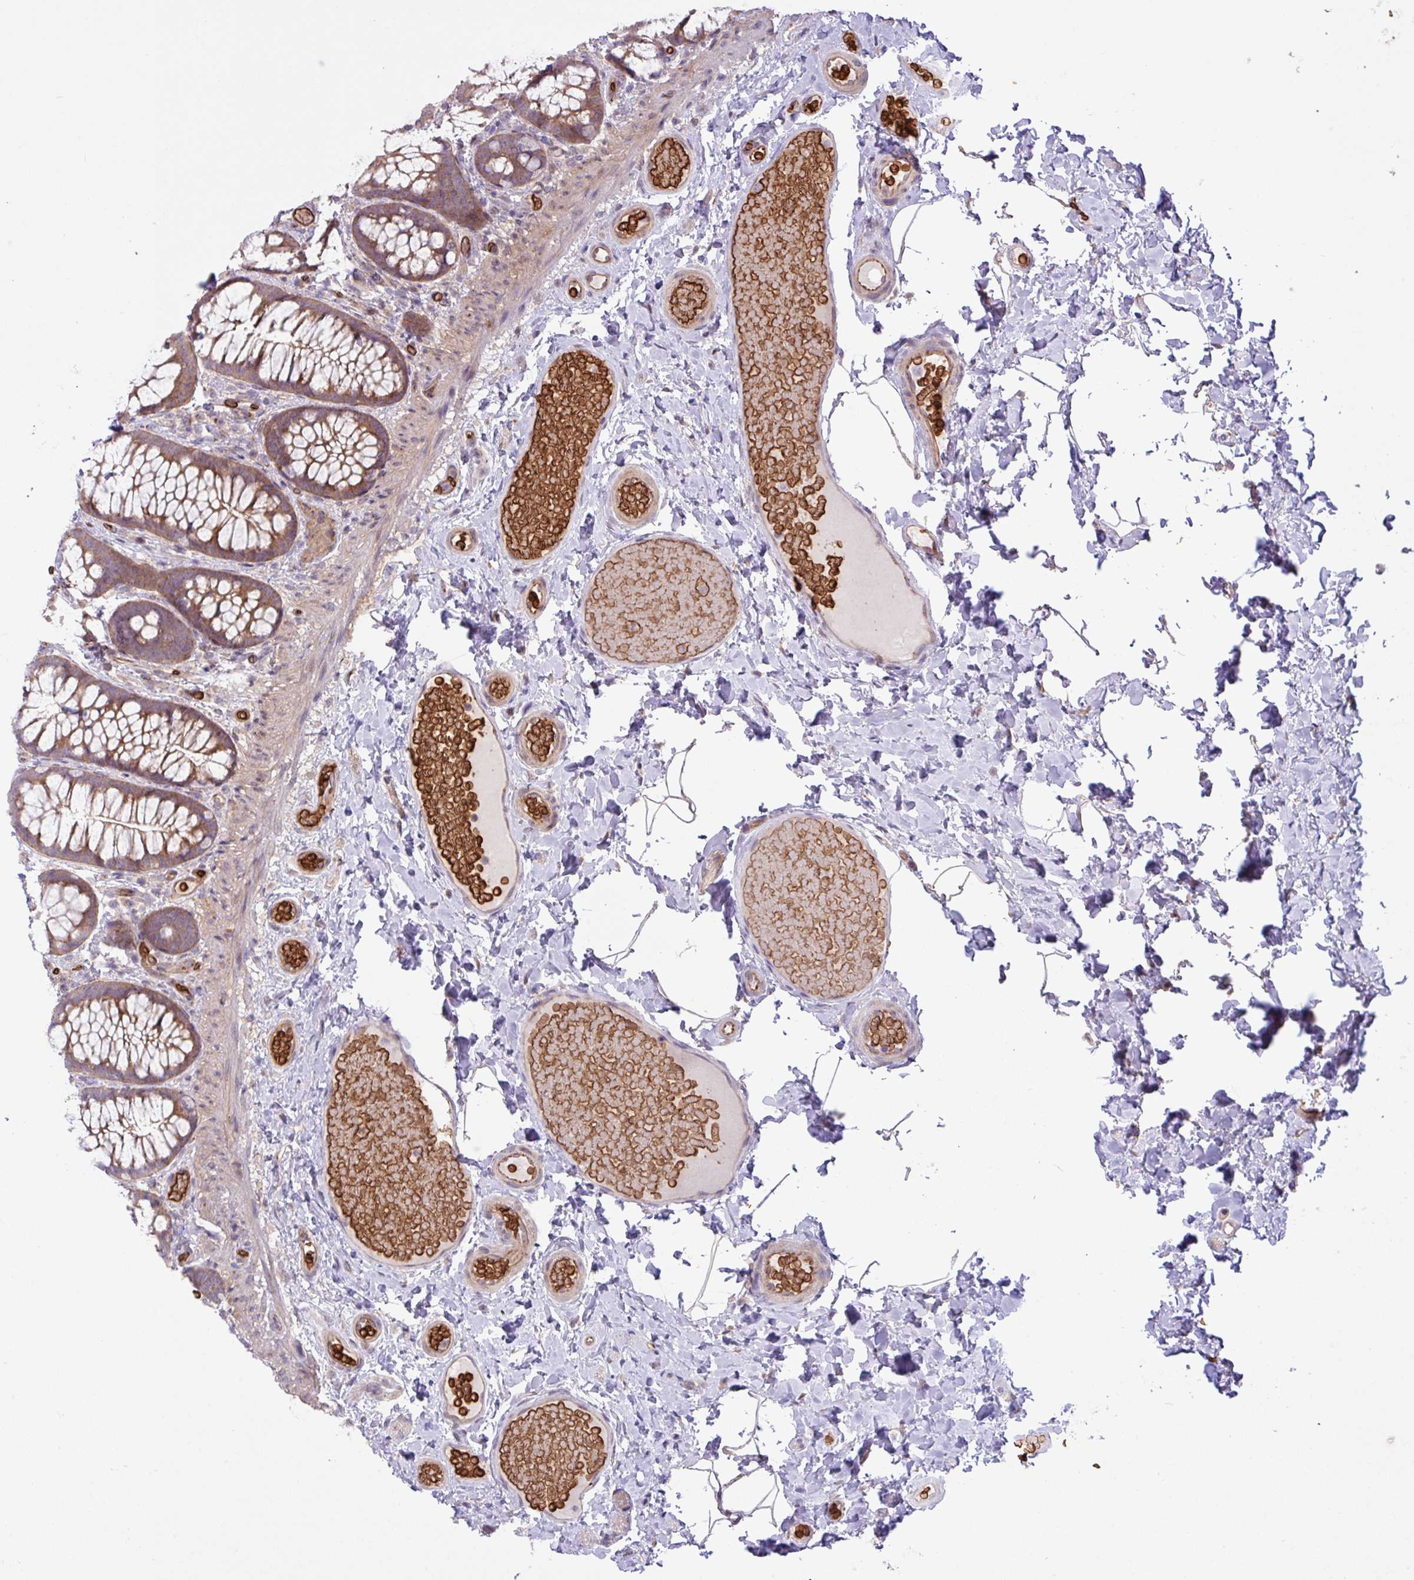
{"staining": {"intensity": "weak", "quantity": ">75%", "location": "cytoplasmic/membranous"}, "tissue": "colon", "cell_type": "Endothelial cells", "image_type": "normal", "snomed": [{"axis": "morphology", "description": "Normal tissue, NOS"}, {"axis": "topography", "description": "Colon"}], "caption": "Unremarkable colon displays weak cytoplasmic/membranous staining in approximately >75% of endothelial cells, visualized by immunohistochemistry.", "gene": "RAD21L1", "patient": {"sex": "male", "age": 46}}